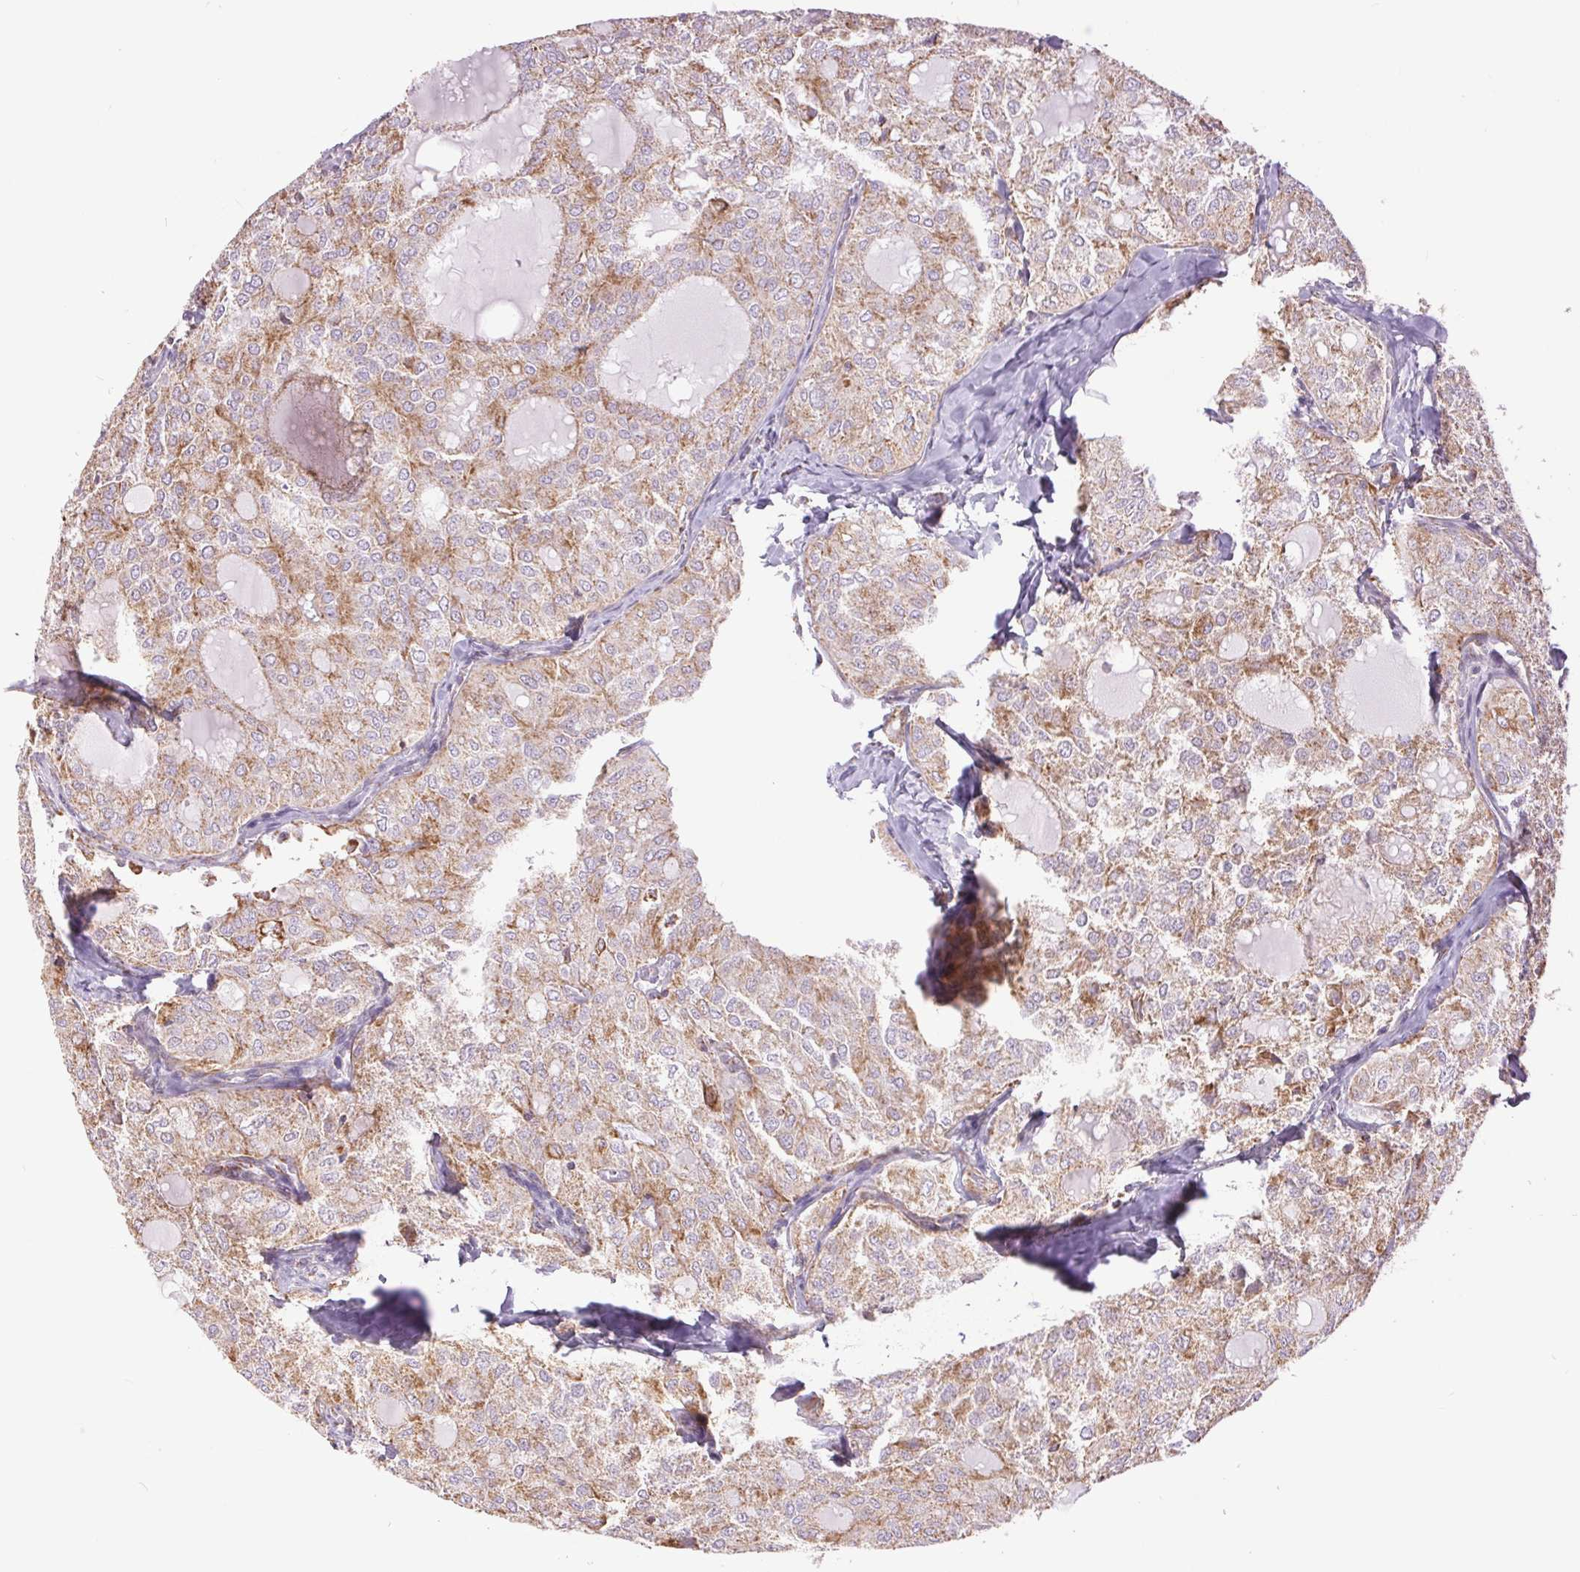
{"staining": {"intensity": "moderate", "quantity": "25%-75%", "location": "cytoplasmic/membranous"}, "tissue": "thyroid cancer", "cell_type": "Tumor cells", "image_type": "cancer", "snomed": [{"axis": "morphology", "description": "Follicular adenoma carcinoma, NOS"}, {"axis": "topography", "description": "Thyroid gland"}], "caption": "Protein staining displays moderate cytoplasmic/membranous expression in about 25%-75% of tumor cells in thyroid cancer. Nuclei are stained in blue.", "gene": "ATP5PB", "patient": {"sex": "male", "age": 75}}